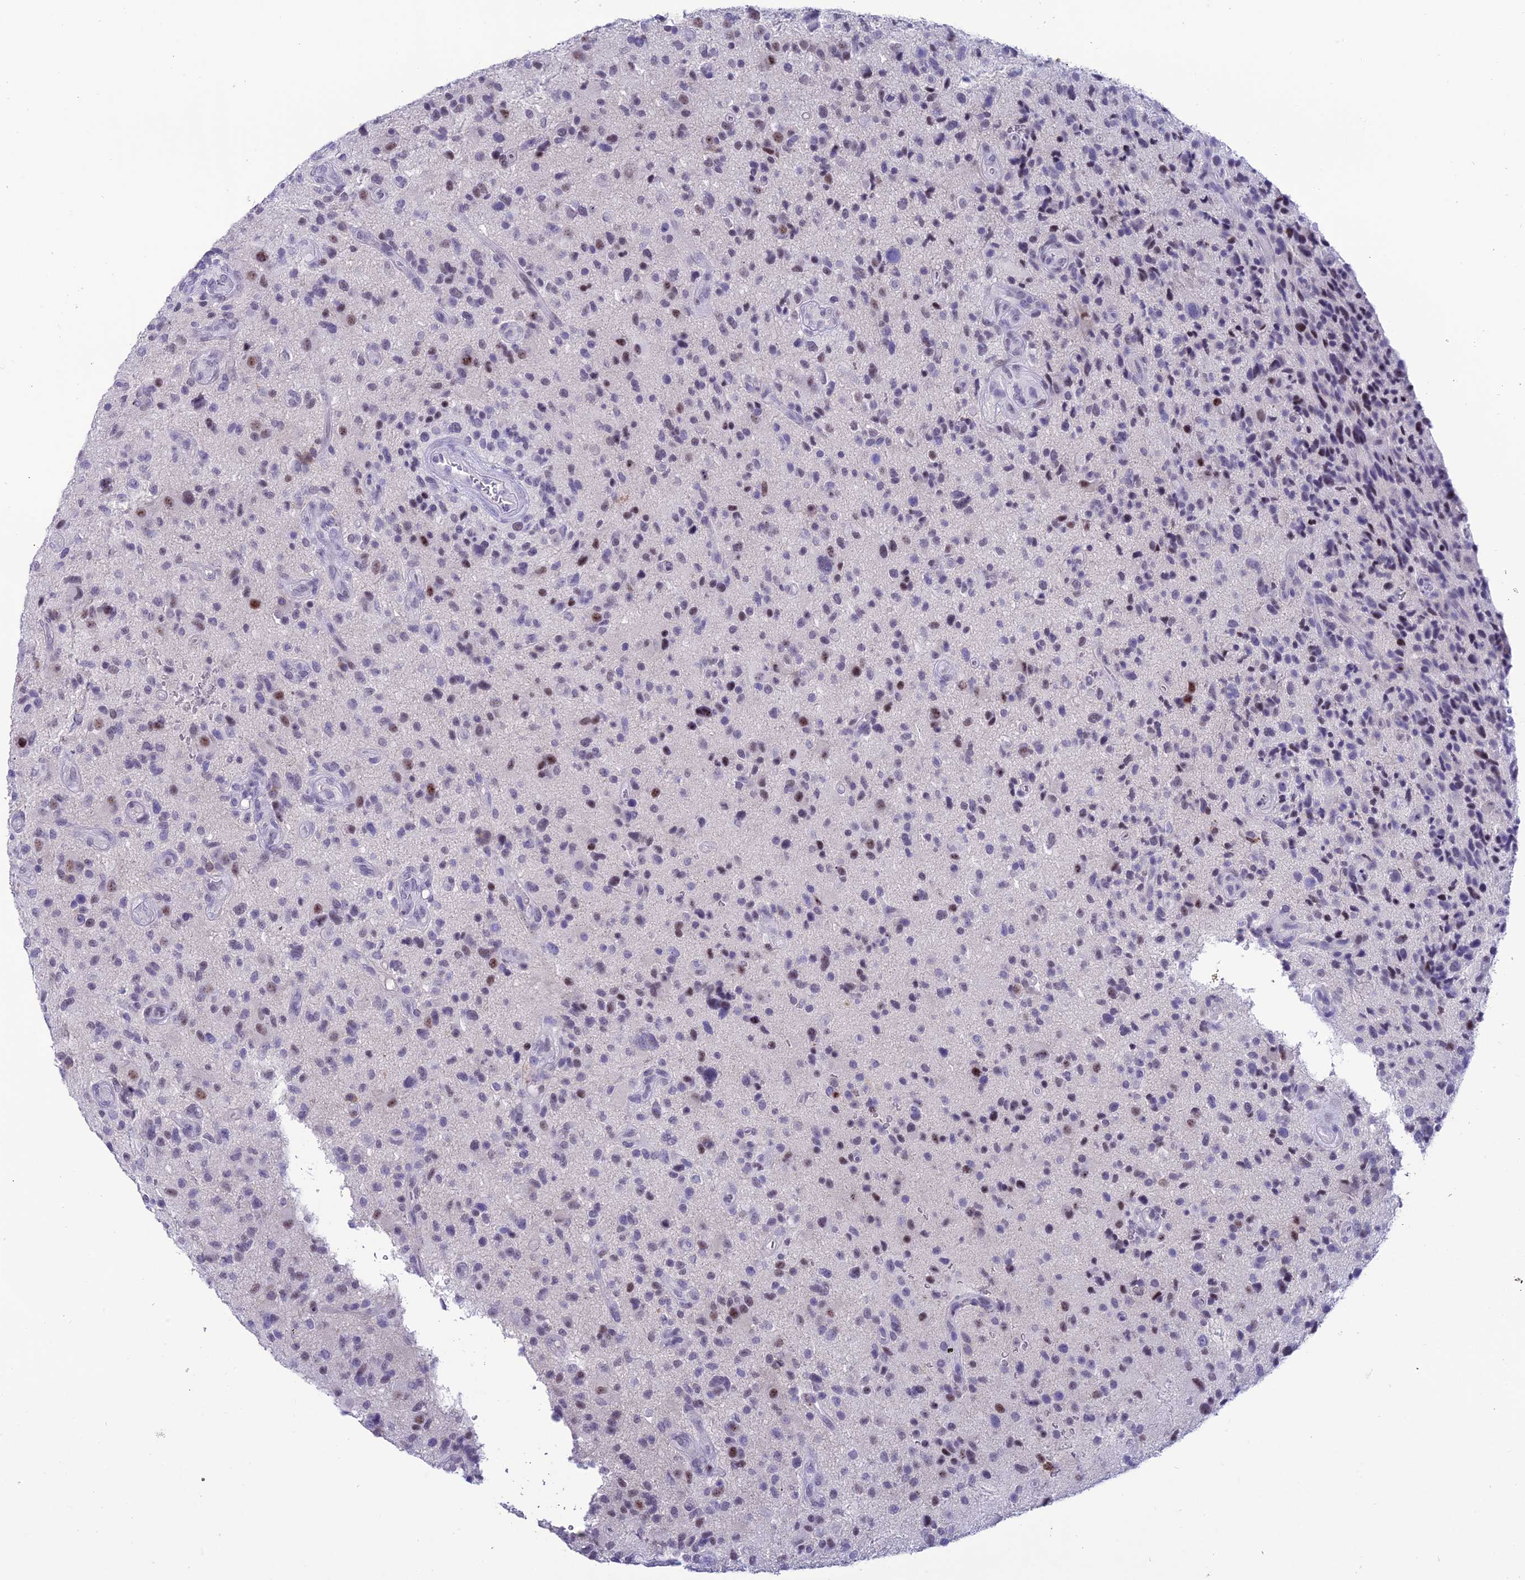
{"staining": {"intensity": "moderate", "quantity": "<25%", "location": "nuclear"}, "tissue": "glioma", "cell_type": "Tumor cells", "image_type": "cancer", "snomed": [{"axis": "morphology", "description": "Glioma, malignant, High grade"}, {"axis": "topography", "description": "Brain"}], "caption": "This histopathology image displays immunohistochemistry staining of glioma, with low moderate nuclear positivity in approximately <25% of tumor cells.", "gene": "MFSD2B", "patient": {"sex": "male", "age": 47}}